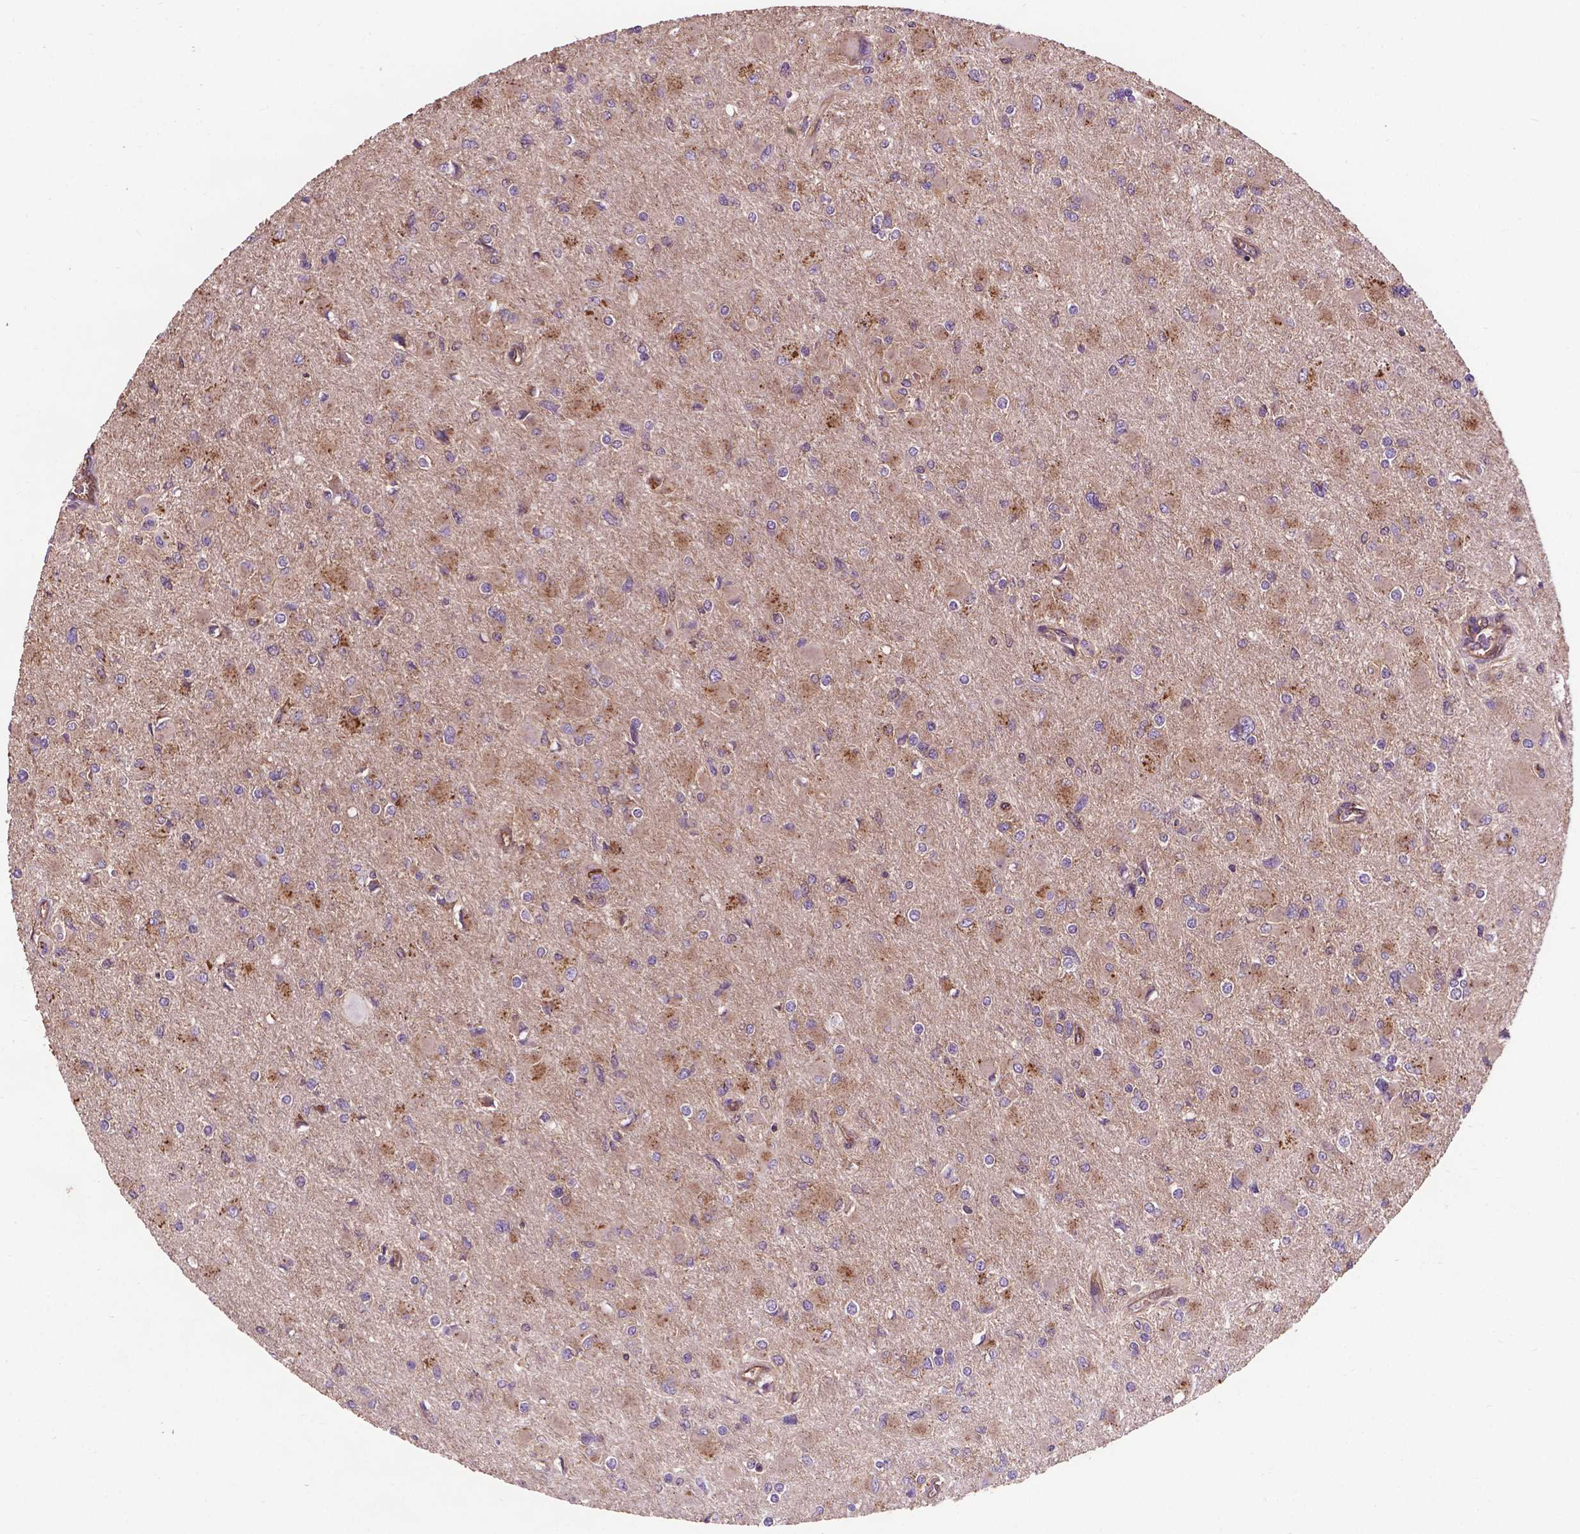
{"staining": {"intensity": "moderate", "quantity": "<25%", "location": "cytoplasmic/membranous"}, "tissue": "glioma", "cell_type": "Tumor cells", "image_type": "cancer", "snomed": [{"axis": "morphology", "description": "Glioma, malignant, High grade"}, {"axis": "topography", "description": "Cerebral cortex"}], "caption": "Glioma was stained to show a protein in brown. There is low levels of moderate cytoplasmic/membranous expression in about <25% of tumor cells.", "gene": "CCDC71L", "patient": {"sex": "female", "age": 36}}